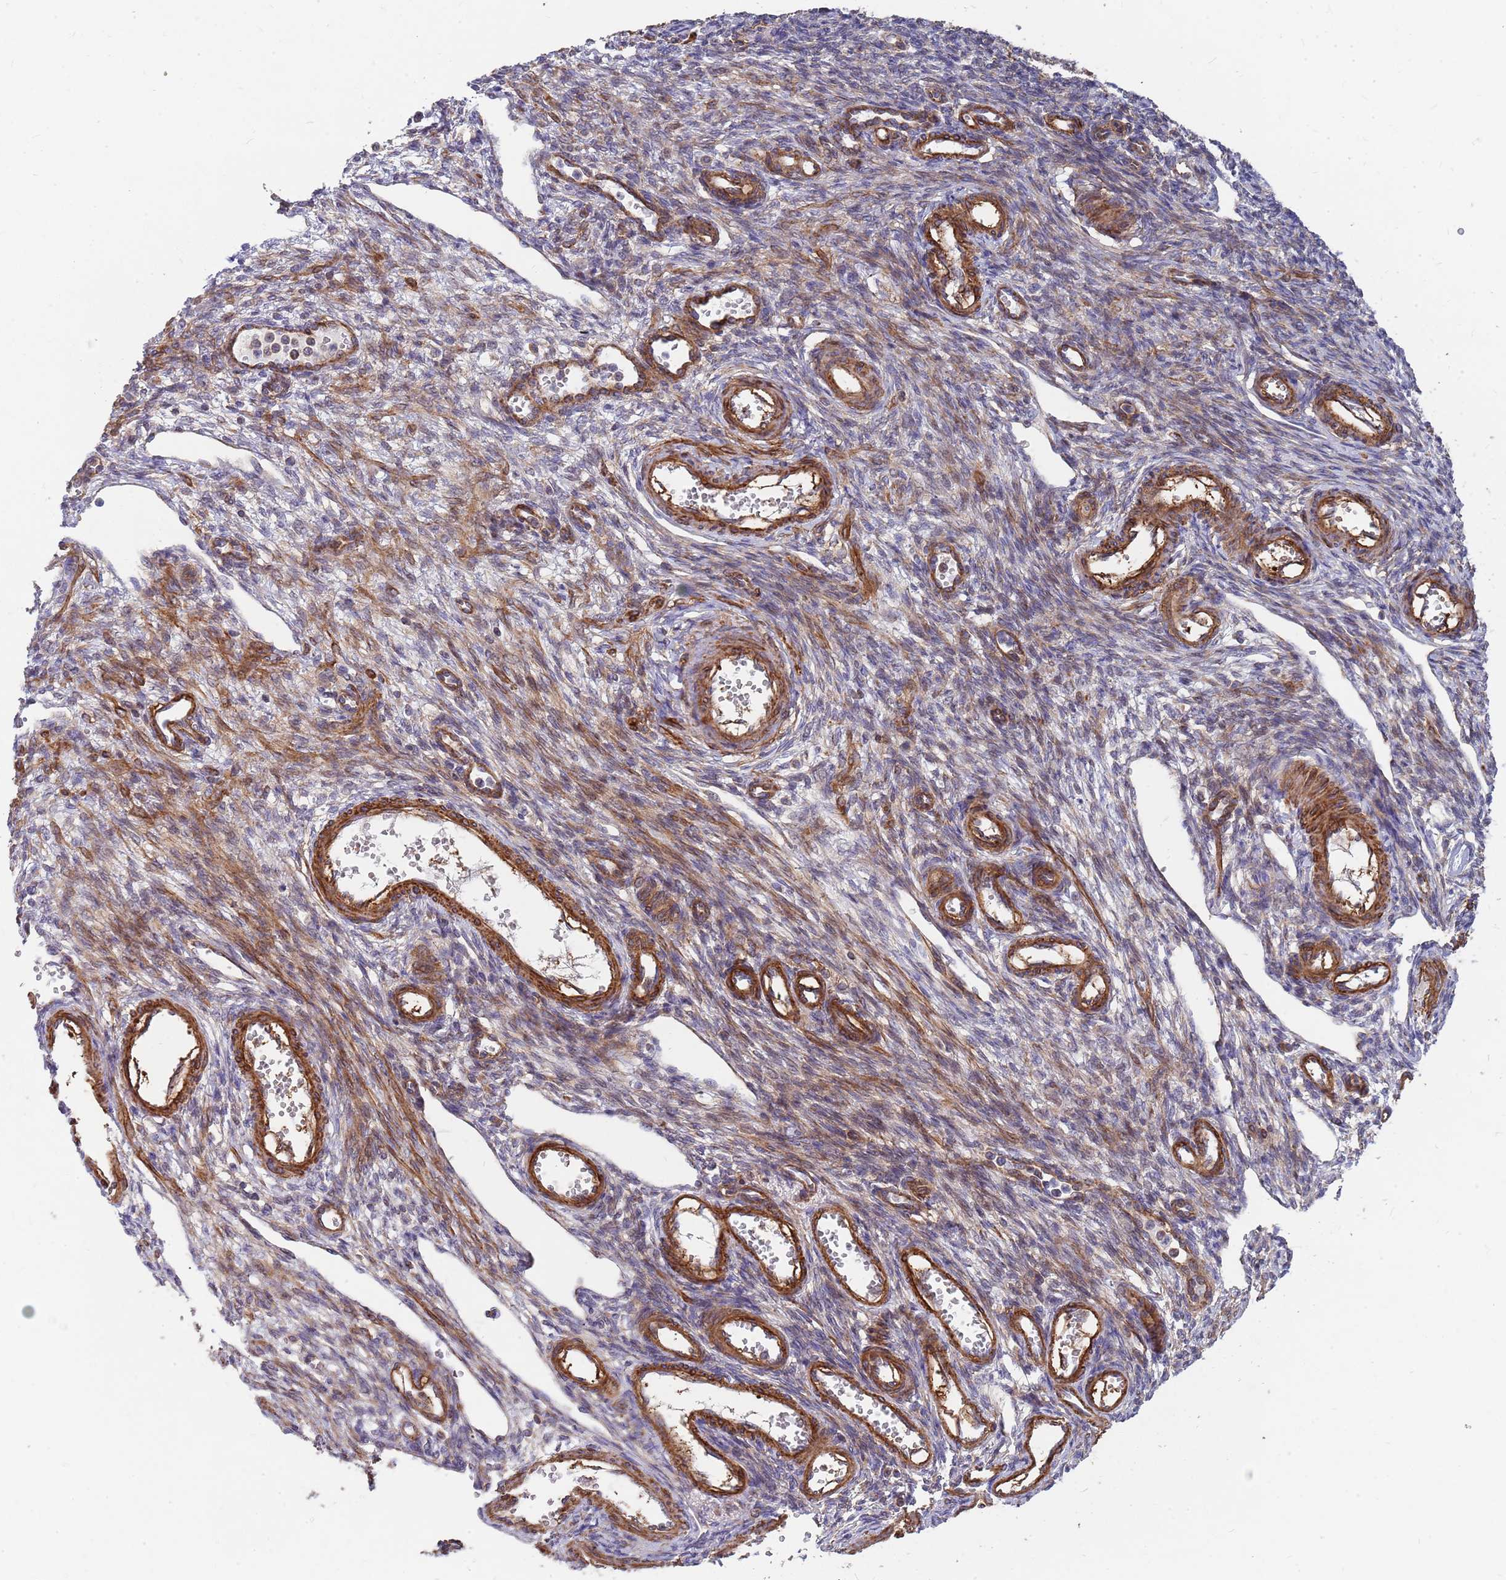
{"staining": {"intensity": "moderate", "quantity": ">75%", "location": "cytoplasmic/membranous"}, "tissue": "ovary", "cell_type": "Ovarian stroma cells", "image_type": "normal", "snomed": [{"axis": "morphology", "description": "Normal tissue, NOS"}, {"axis": "morphology", "description": "Cyst, NOS"}, {"axis": "topography", "description": "Ovary"}], "caption": "Immunohistochemistry (IHC) of benign ovary shows medium levels of moderate cytoplasmic/membranous positivity in about >75% of ovarian stroma cells. Using DAB (brown) and hematoxylin (blue) stains, captured at high magnification using brightfield microscopy.", "gene": "WDFY3", "patient": {"sex": "female", "age": 33}}